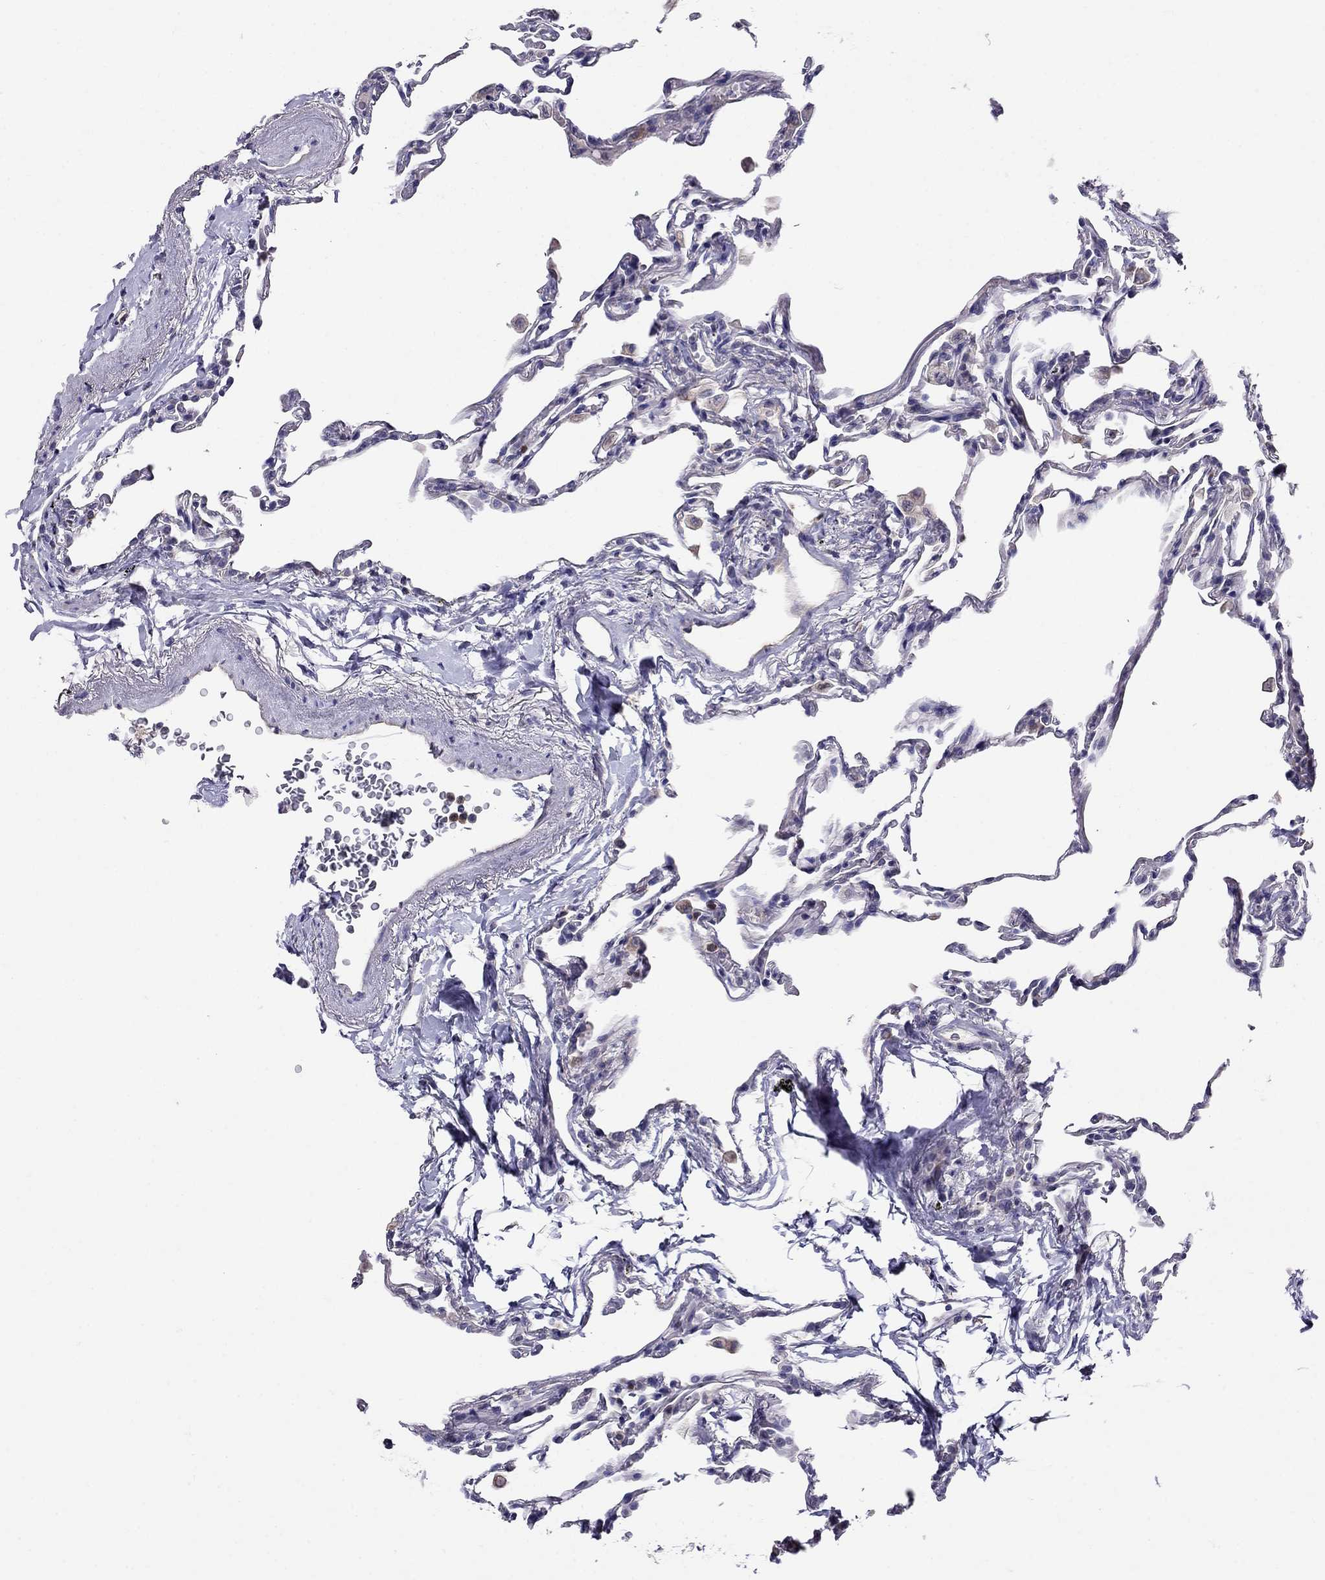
{"staining": {"intensity": "negative", "quantity": "none", "location": "none"}, "tissue": "lung", "cell_type": "Alveolar cells", "image_type": "normal", "snomed": [{"axis": "morphology", "description": "Normal tissue, NOS"}, {"axis": "topography", "description": "Lung"}], "caption": "Immunohistochemistry photomicrograph of benign lung stained for a protein (brown), which exhibits no positivity in alveolar cells.", "gene": "SPINT4", "patient": {"sex": "female", "age": 57}}